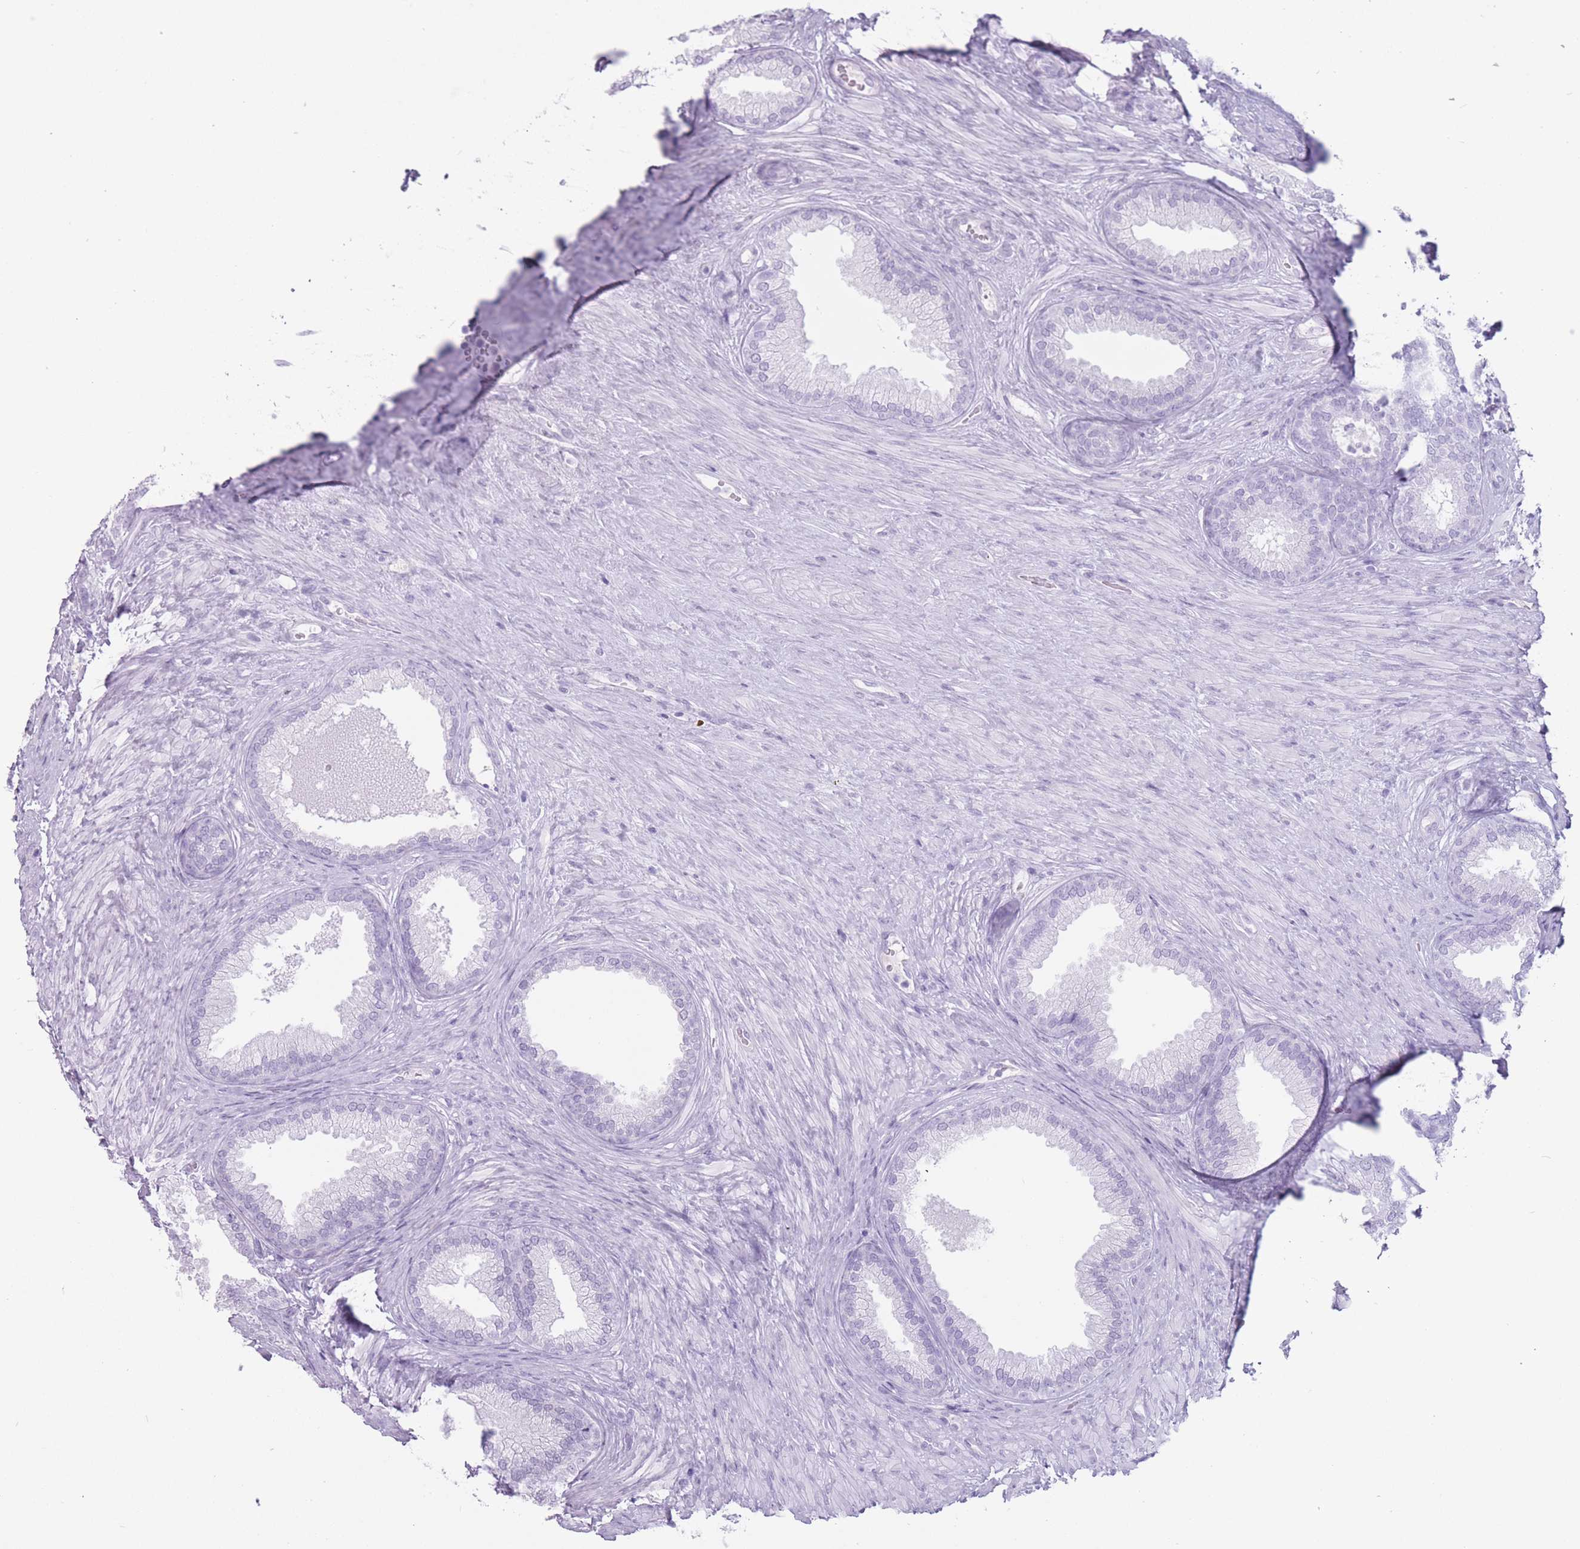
{"staining": {"intensity": "negative", "quantity": "none", "location": "none"}, "tissue": "prostate", "cell_type": "Glandular cells", "image_type": "normal", "snomed": [{"axis": "morphology", "description": "Normal tissue, NOS"}, {"axis": "topography", "description": "Prostate"}], "caption": "IHC micrograph of benign prostate: human prostate stained with DAB (3,3'-diaminobenzidine) reveals no significant protein expression in glandular cells.", "gene": "PNMA3", "patient": {"sex": "male", "age": 76}}